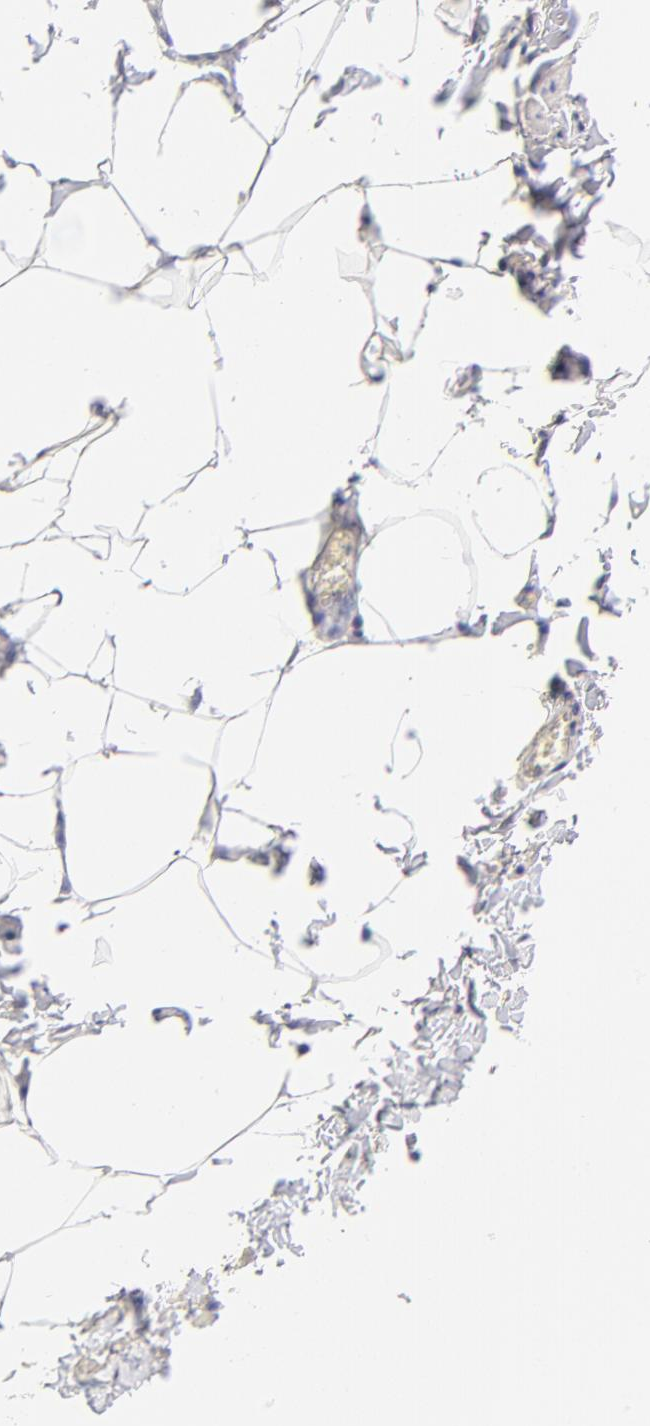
{"staining": {"intensity": "negative", "quantity": "none", "location": "none"}, "tissue": "adipose tissue", "cell_type": "Adipocytes", "image_type": "normal", "snomed": [{"axis": "morphology", "description": "Normal tissue, NOS"}, {"axis": "topography", "description": "Vascular tissue"}], "caption": "A histopathology image of adipose tissue stained for a protein reveals no brown staining in adipocytes.", "gene": "BTG2", "patient": {"sex": "male", "age": 41}}